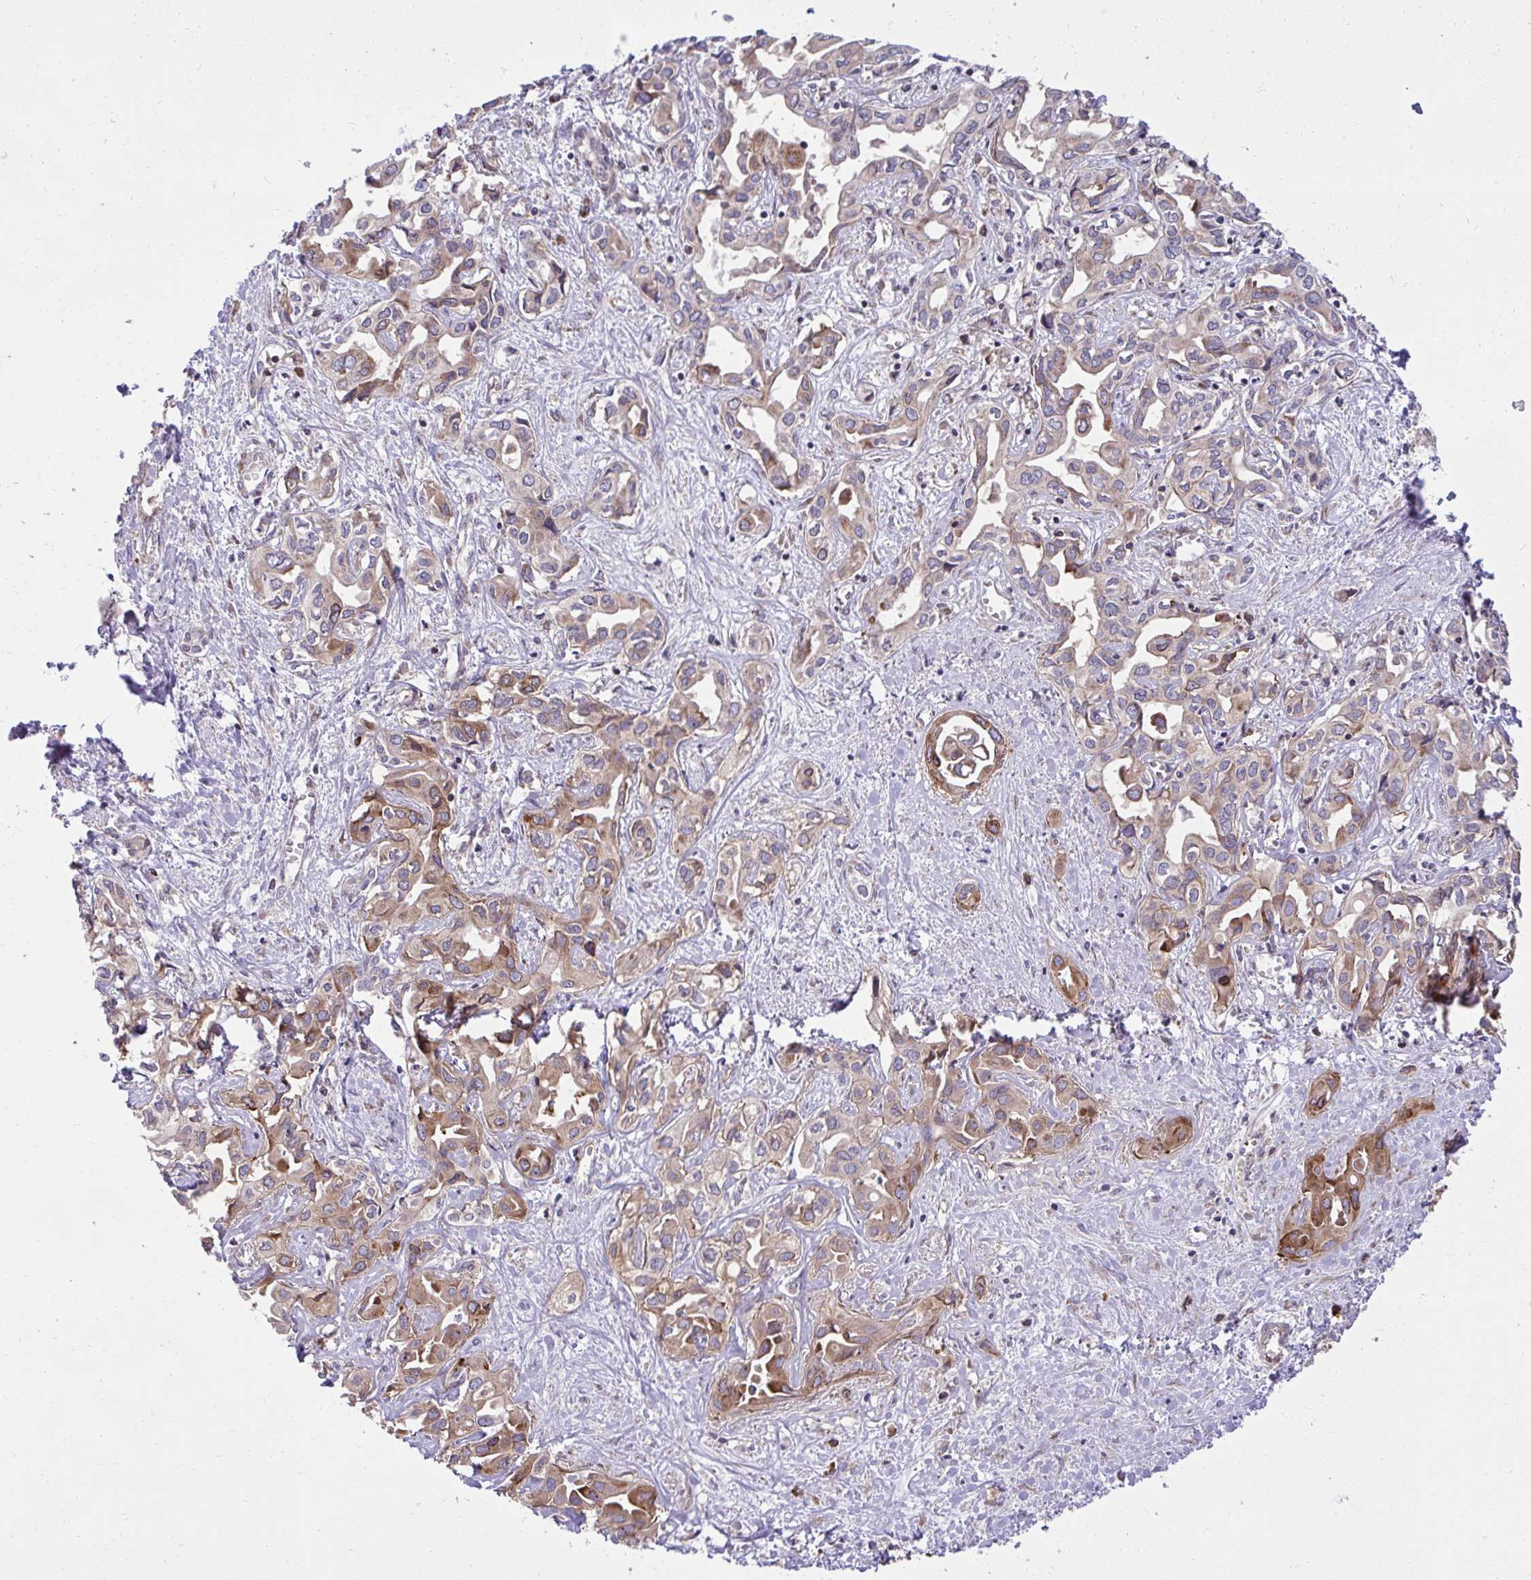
{"staining": {"intensity": "weak", "quantity": ">75%", "location": "cytoplasmic/membranous"}, "tissue": "liver cancer", "cell_type": "Tumor cells", "image_type": "cancer", "snomed": [{"axis": "morphology", "description": "Cholangiocarcinoma"}, {"axis": "topography", "description": "Liver"}], "caption": "Immunohistochemistry micrograph of neoplastic tissue: human liver cholangiocarcinoma stained using immunohistochemistry displays low levels of weak protein expression localized specifically in the cytoplasmic/membranous of tumor cells, appearing as a cytoplasmic/membranous brown color.", "gene": "NMNAT3", "patient": {"sex": "female", "age": 64}}